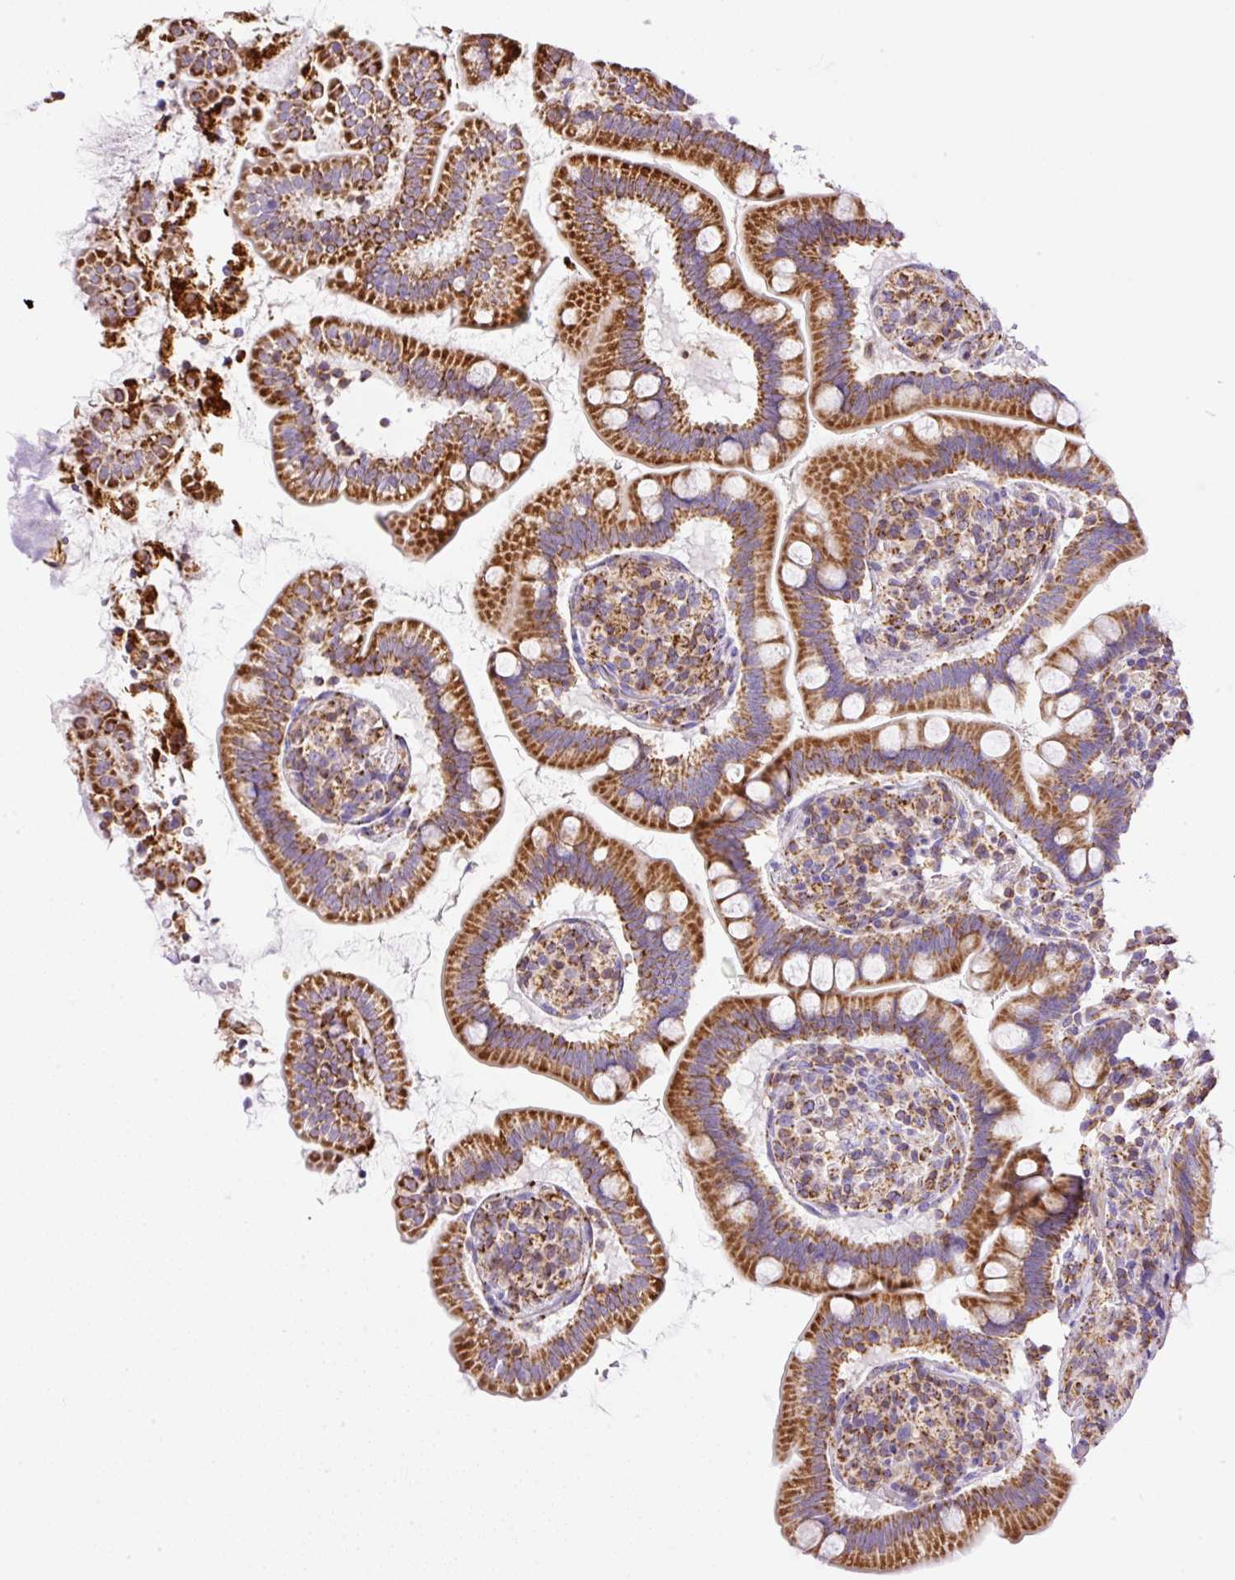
{"staining": {"intensity": "strong", "quantity": ">75%", "location": "cytoplasmic/membranous"}, "tissue": "small intestine", "cell_type": "Glandular cells", "image_type": "normal", "snomed": [{"axis": "morphology", "description": "Normal tissue, NOS"}, {"axis": "topography", "description": "Small intestine"}], "caption": "Strong cytoplasmic/membranous protein positivity is seen in approximately >75% of glandular cells in small intestine. (DAB IHC with brightfield microscopy, high magnification).", "gene": "NF1", "patient": {"sex": "female", "age": 64}}